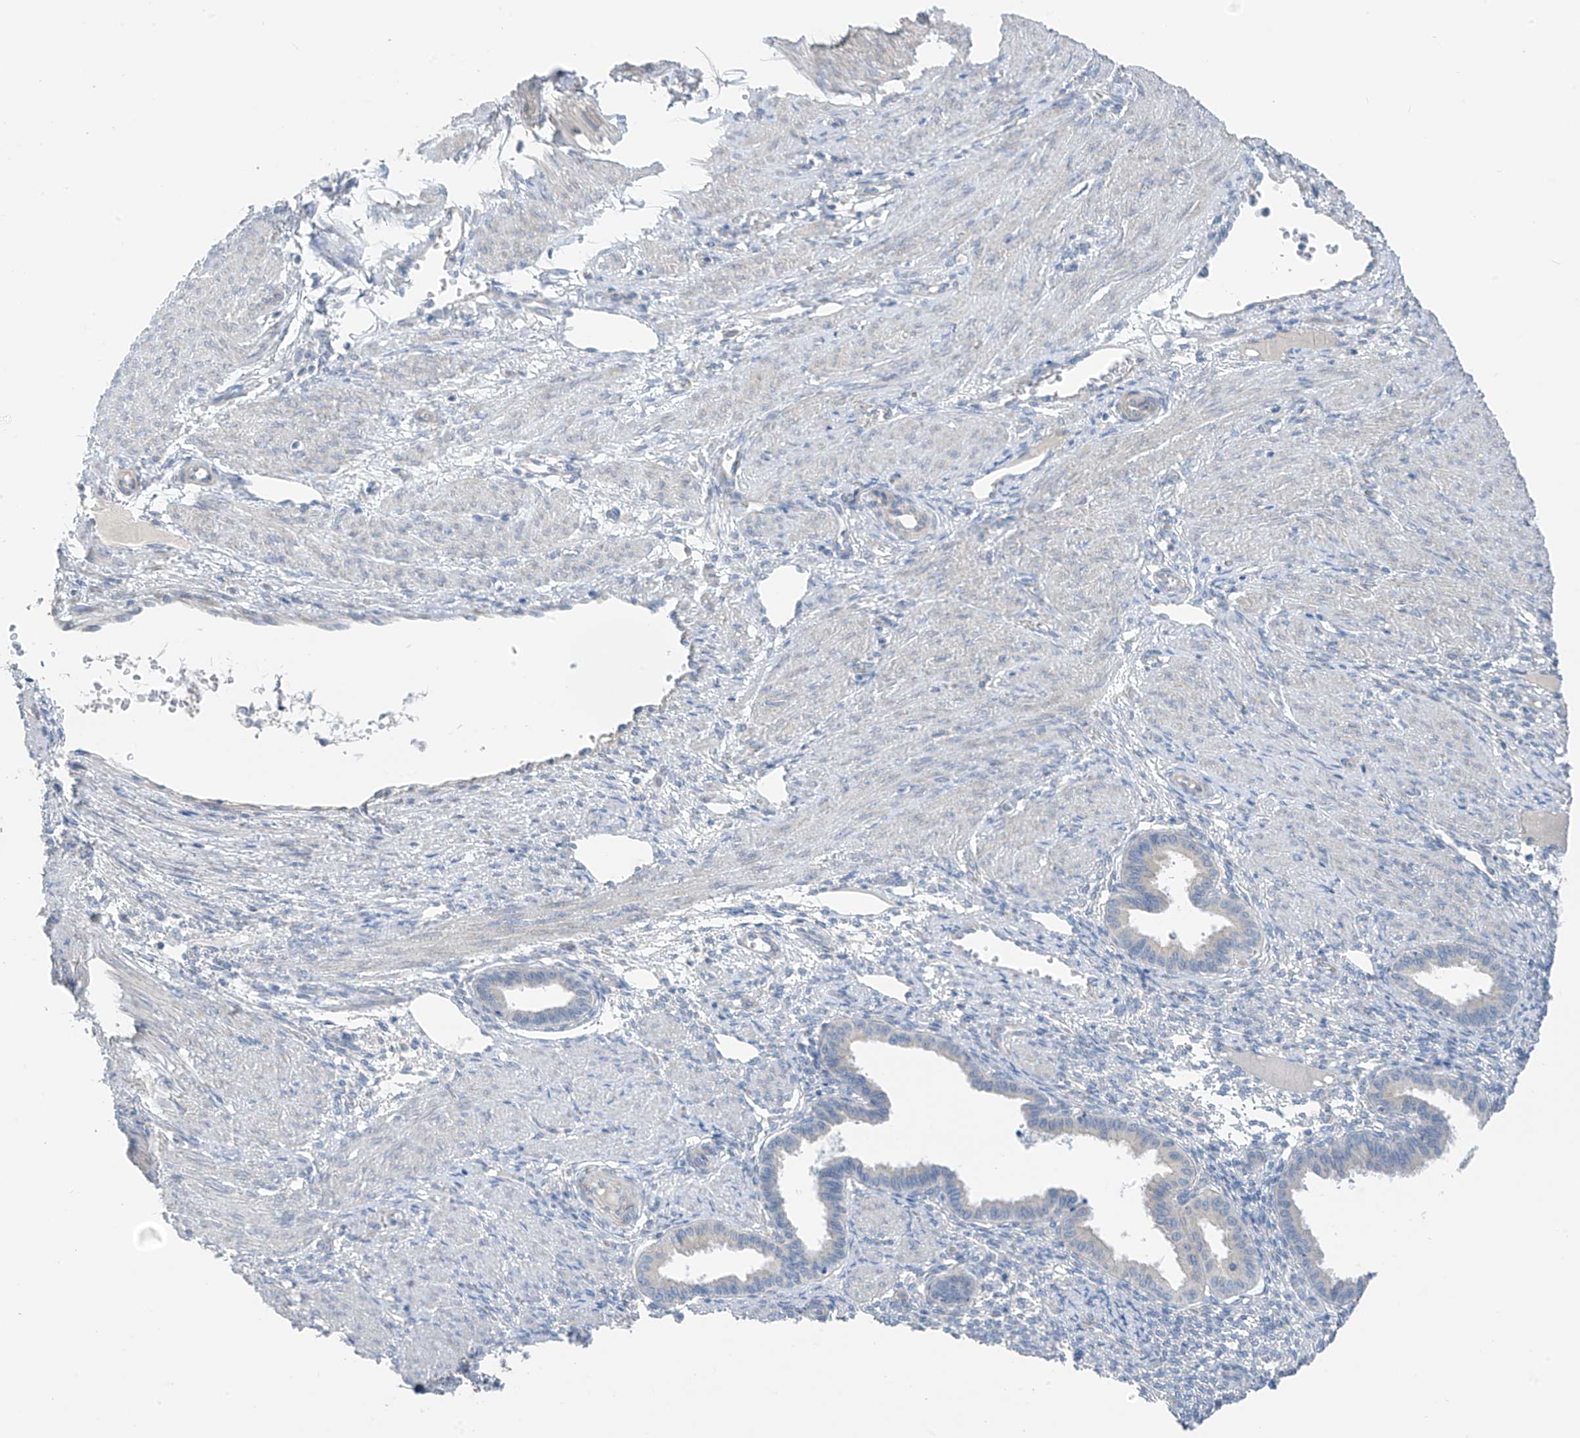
{"staining": {"intensity": "negative", "quantity": "none", "location": "none"}, "tissue": "endometrium", "cell_type": "Cells in endometrial stroma", "image_type": "normal", "snomed": [{"axis": "morphology", "description": "Normal tissue, NOS"}, {"axis": "topography", "description": "Endometrium"}], "caption": "Benign endometrium was stained to show a protein in brown. There is no significant expression in cells in endometrial stroma.", "gene": "NALCN", "patient": {"sex": "female", "age": 33}}